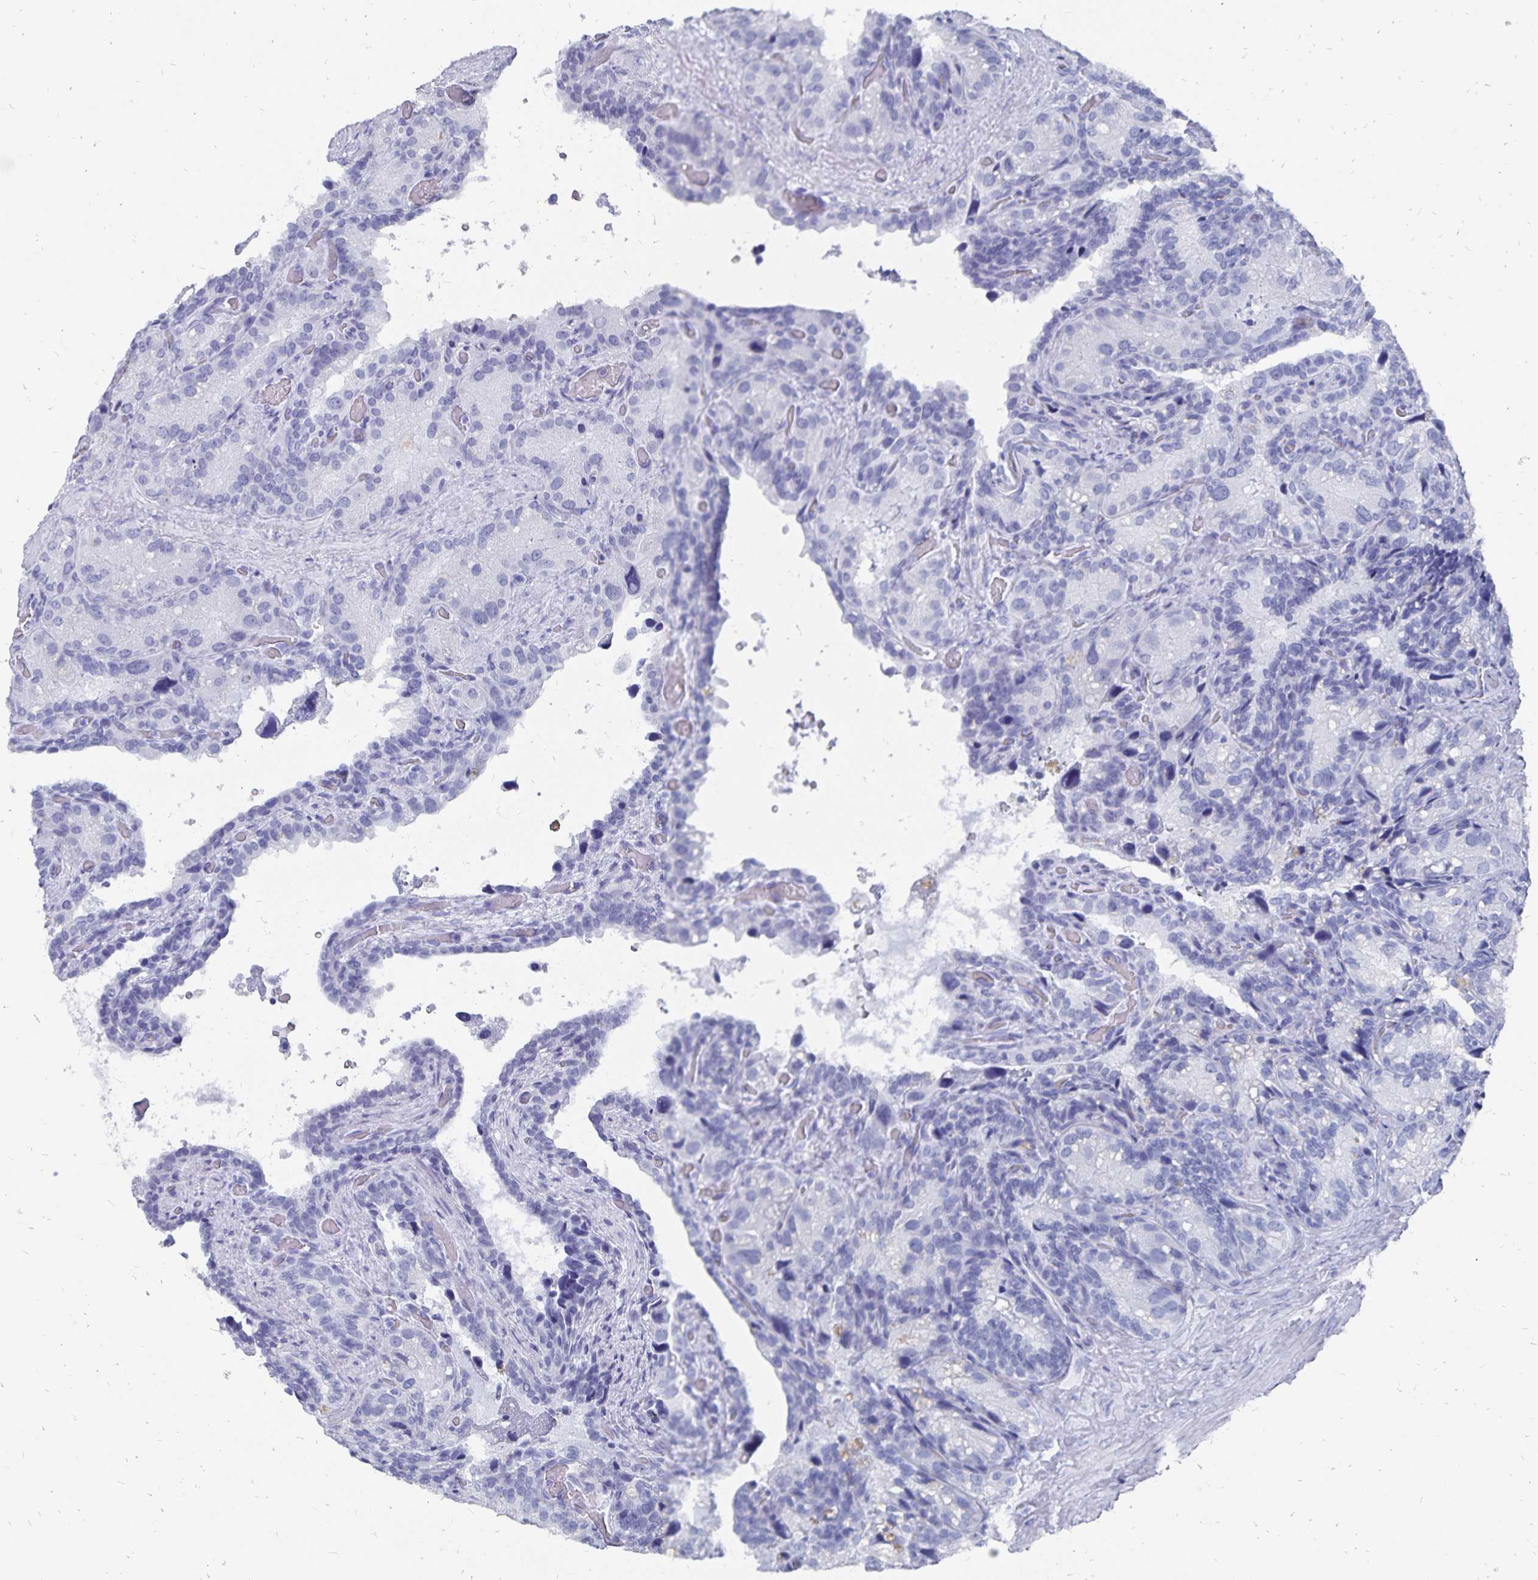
{"staining": {"intensity": "negative", "quantity": "none", "location": "none"}, "tissue": "seminal vesicle", "cell_type": "Glandular cells", "image_type": "normal", "snomed": [{"axis": "morphology", "description": "Normal tissue, NOS"}, {"axis": "topography", "description": "Seminal veicle"}], "caption": "The immunohistochemistry (IHC) micrograph has no significant staining in glandular cells of seminal vesicle. (DAB (3,3'-diaminobenzidine) IHC with hematoxylin counter stain).", "gene": "ADH1A", "patient": {"sex": "male", "age": 60}}